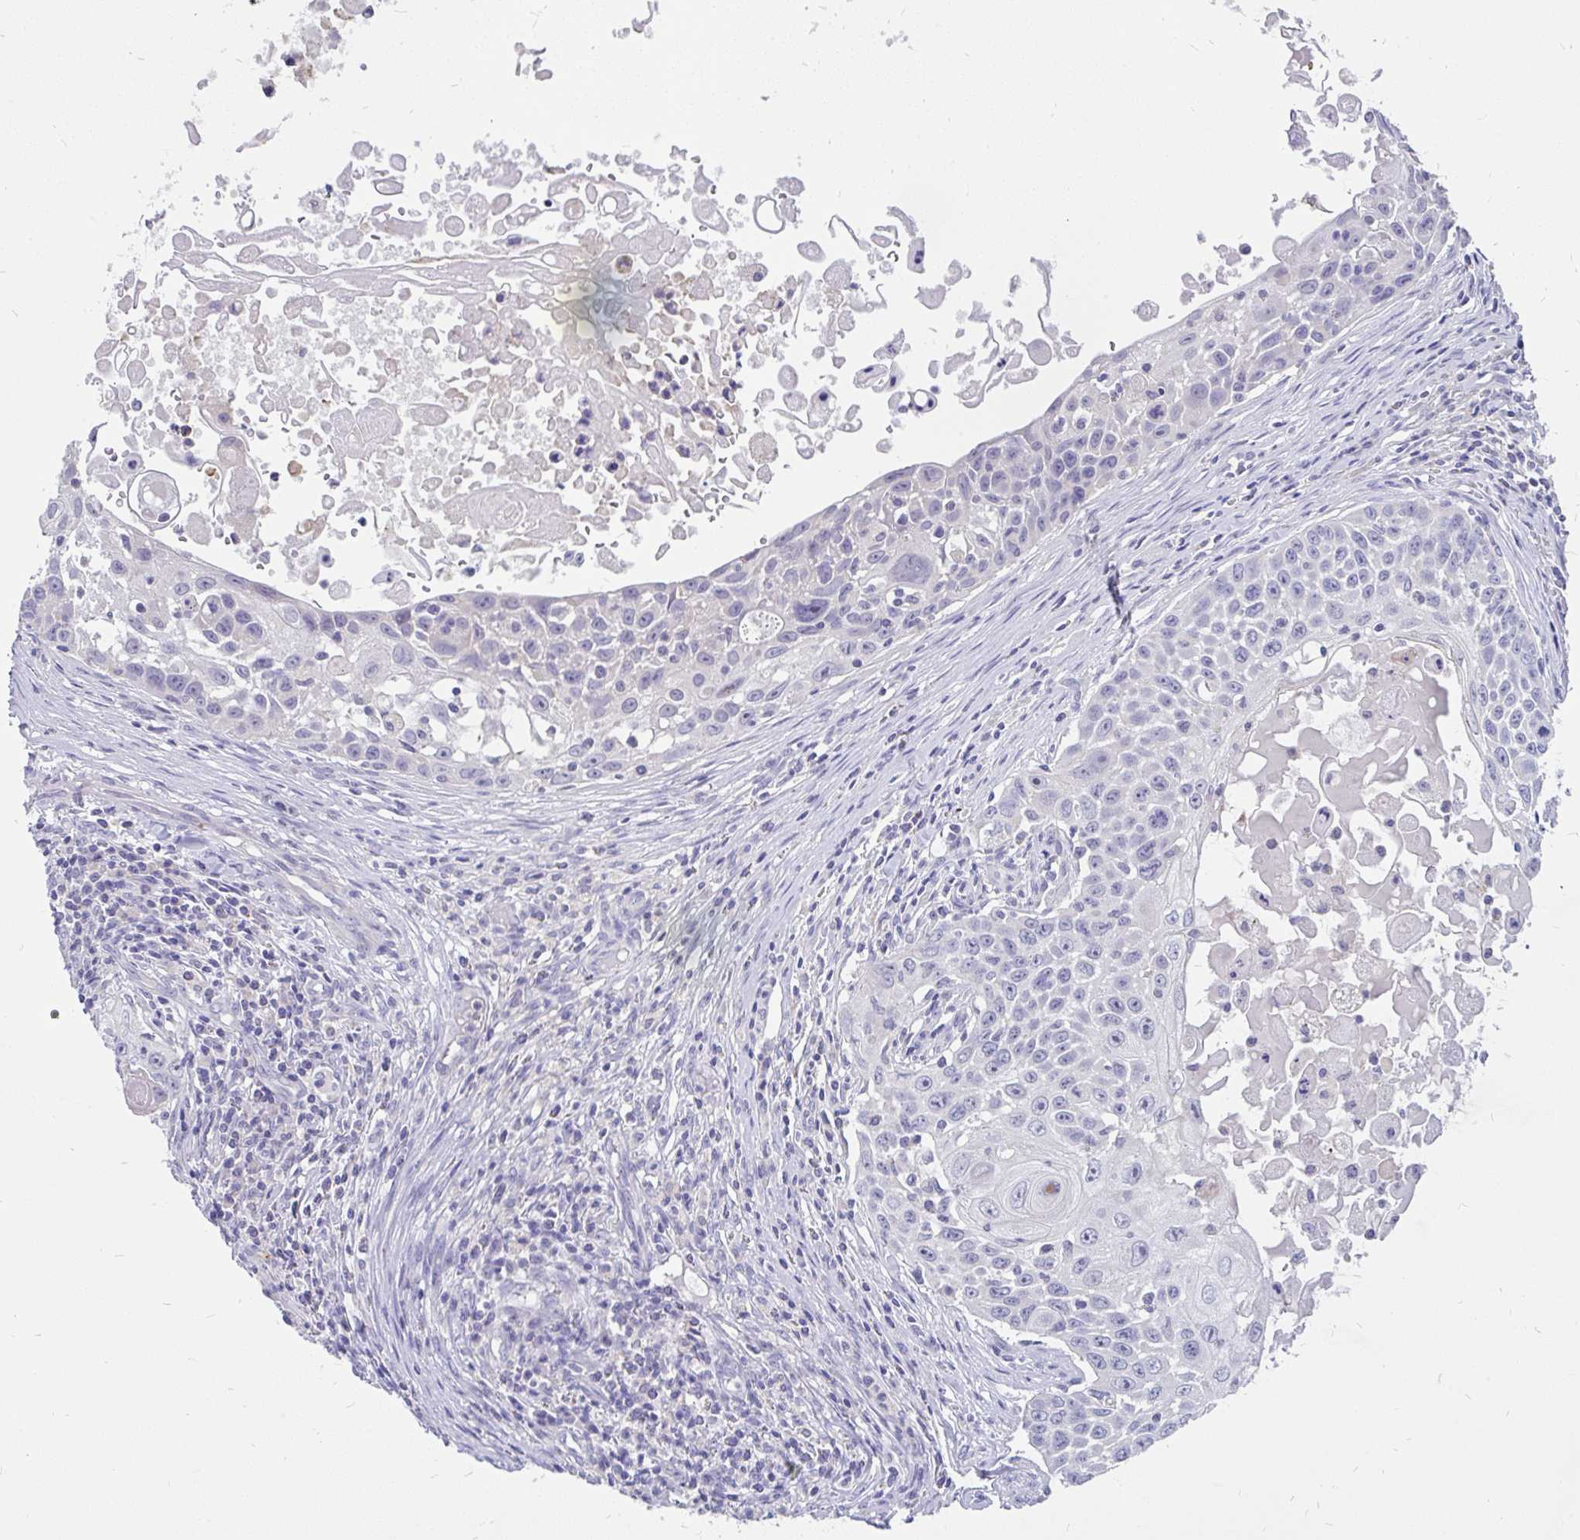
{"staining": {"intensity": "moderate", "quantity": "<25%", "location": "cytoplasmic/membranous"}, "tissue": "skin cancer", "cell_type": "Tumor cells", "image_type": "cancer", "snomed": [{"axis": "morphology", "description": "Squamous cell carcinoma, NOS"}, {"axis": "topography", "description": "Skin"}], "caption": "Protein expression analysis of skin cancer shows moderate cytoplasmic/membranous positivity in about <25% of tumor cells.", "gene": "INTS5", "patient": {"sex": "male", "age": 24}}